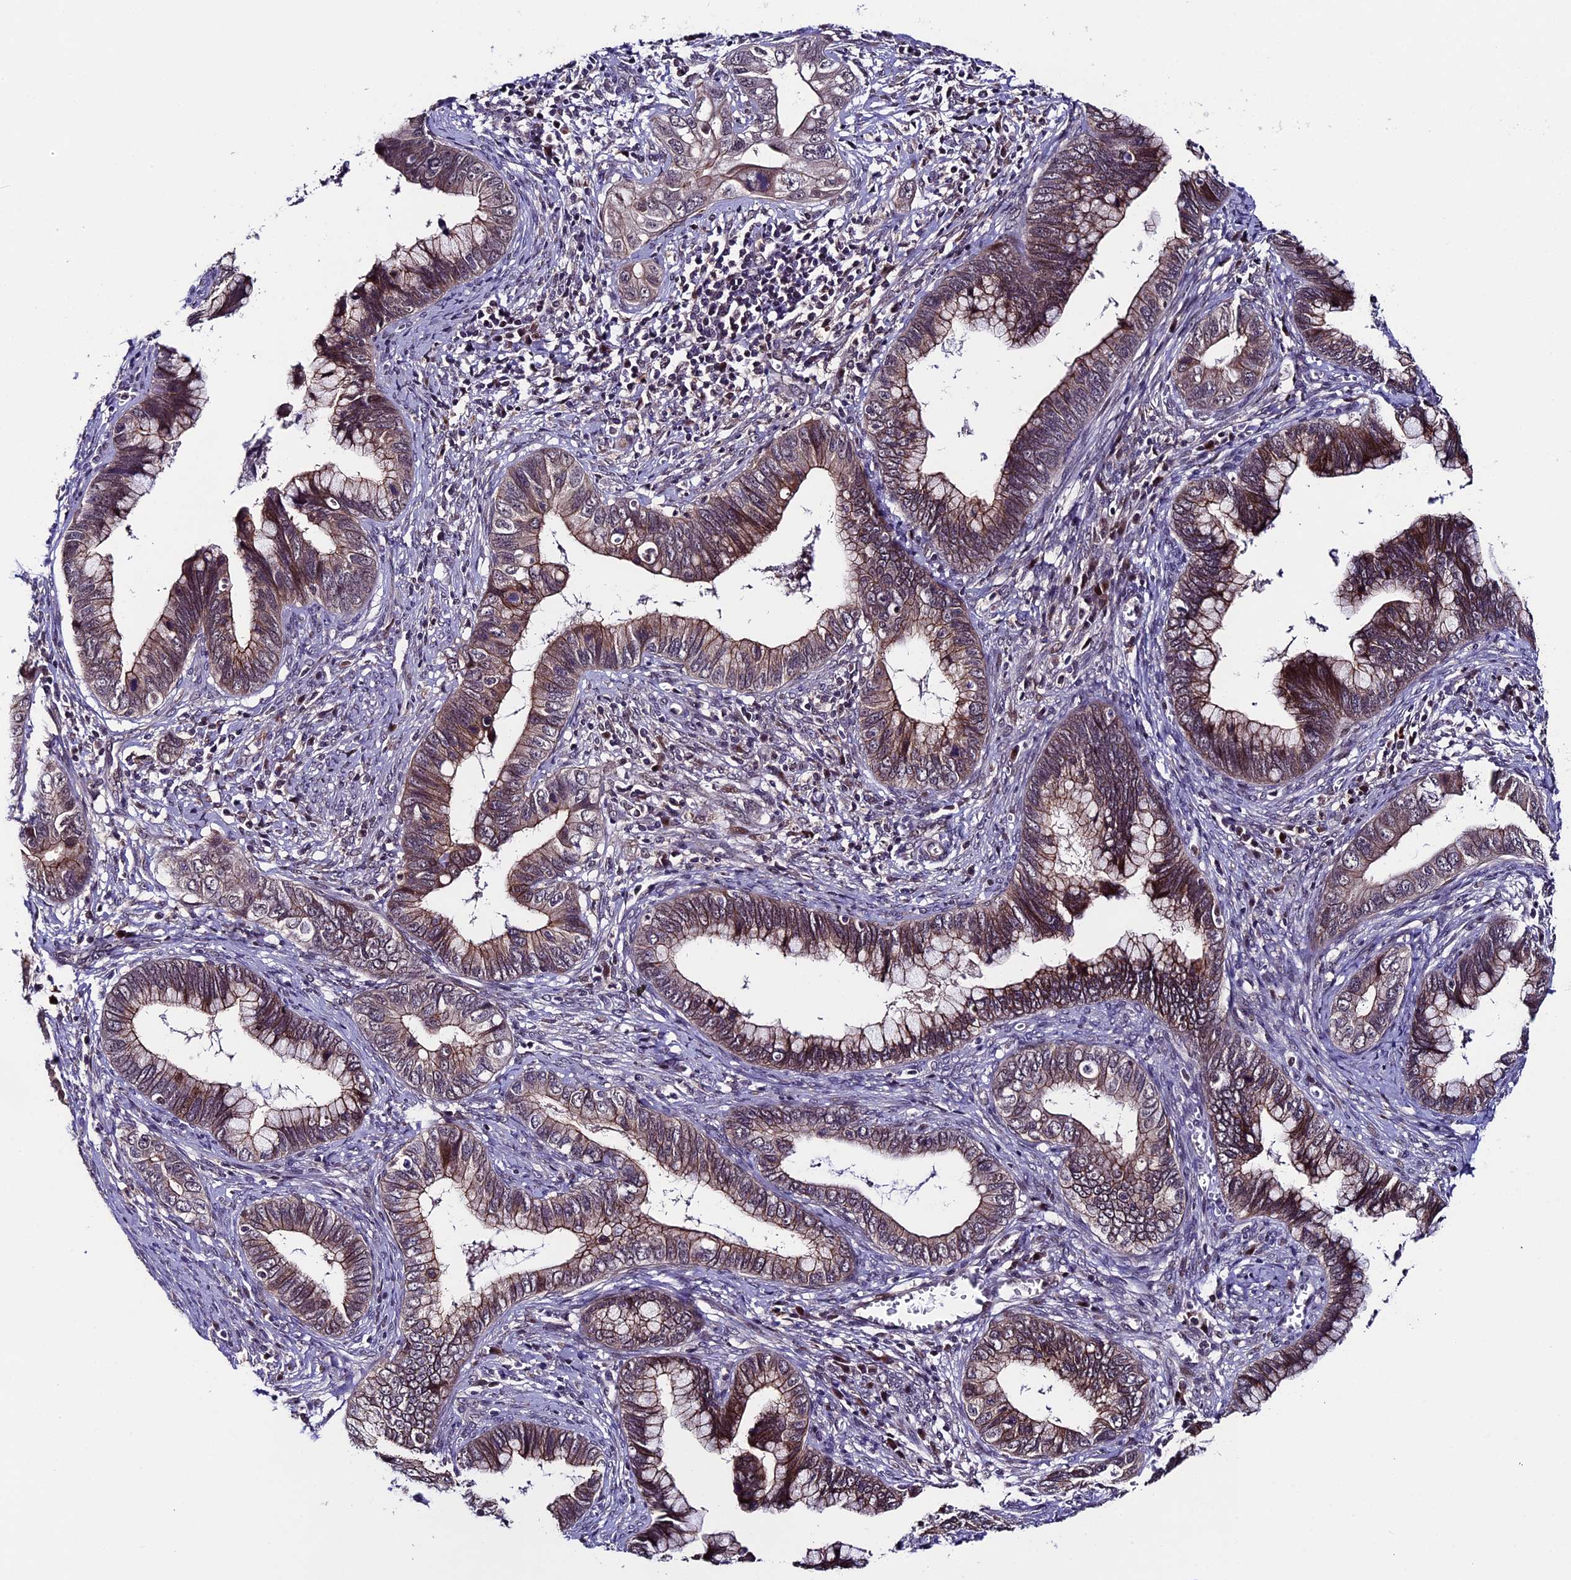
{"staining": {"intensity": "moderate", "quantity": ">75%", "location": "cytoplasmic/membranous"}, "tissue": "cervical cancer", "cell_type": "Tumor cells", "image_type": "cancer", "snomed": [{"axis": "morphology", "description": "Adenocarcinoma, NOS"}, {"axis": "topography", "description": "Cervix"}], "caption": "Adenocarcinoma (cervical) was stained to show a protein in brown. There is medium levels of moderate cytoplasmic/membranous staining in approximately >75% of tumor cells.", "gene": "SIPA1L3", "patient": {"sex": "female", "age": 44}}